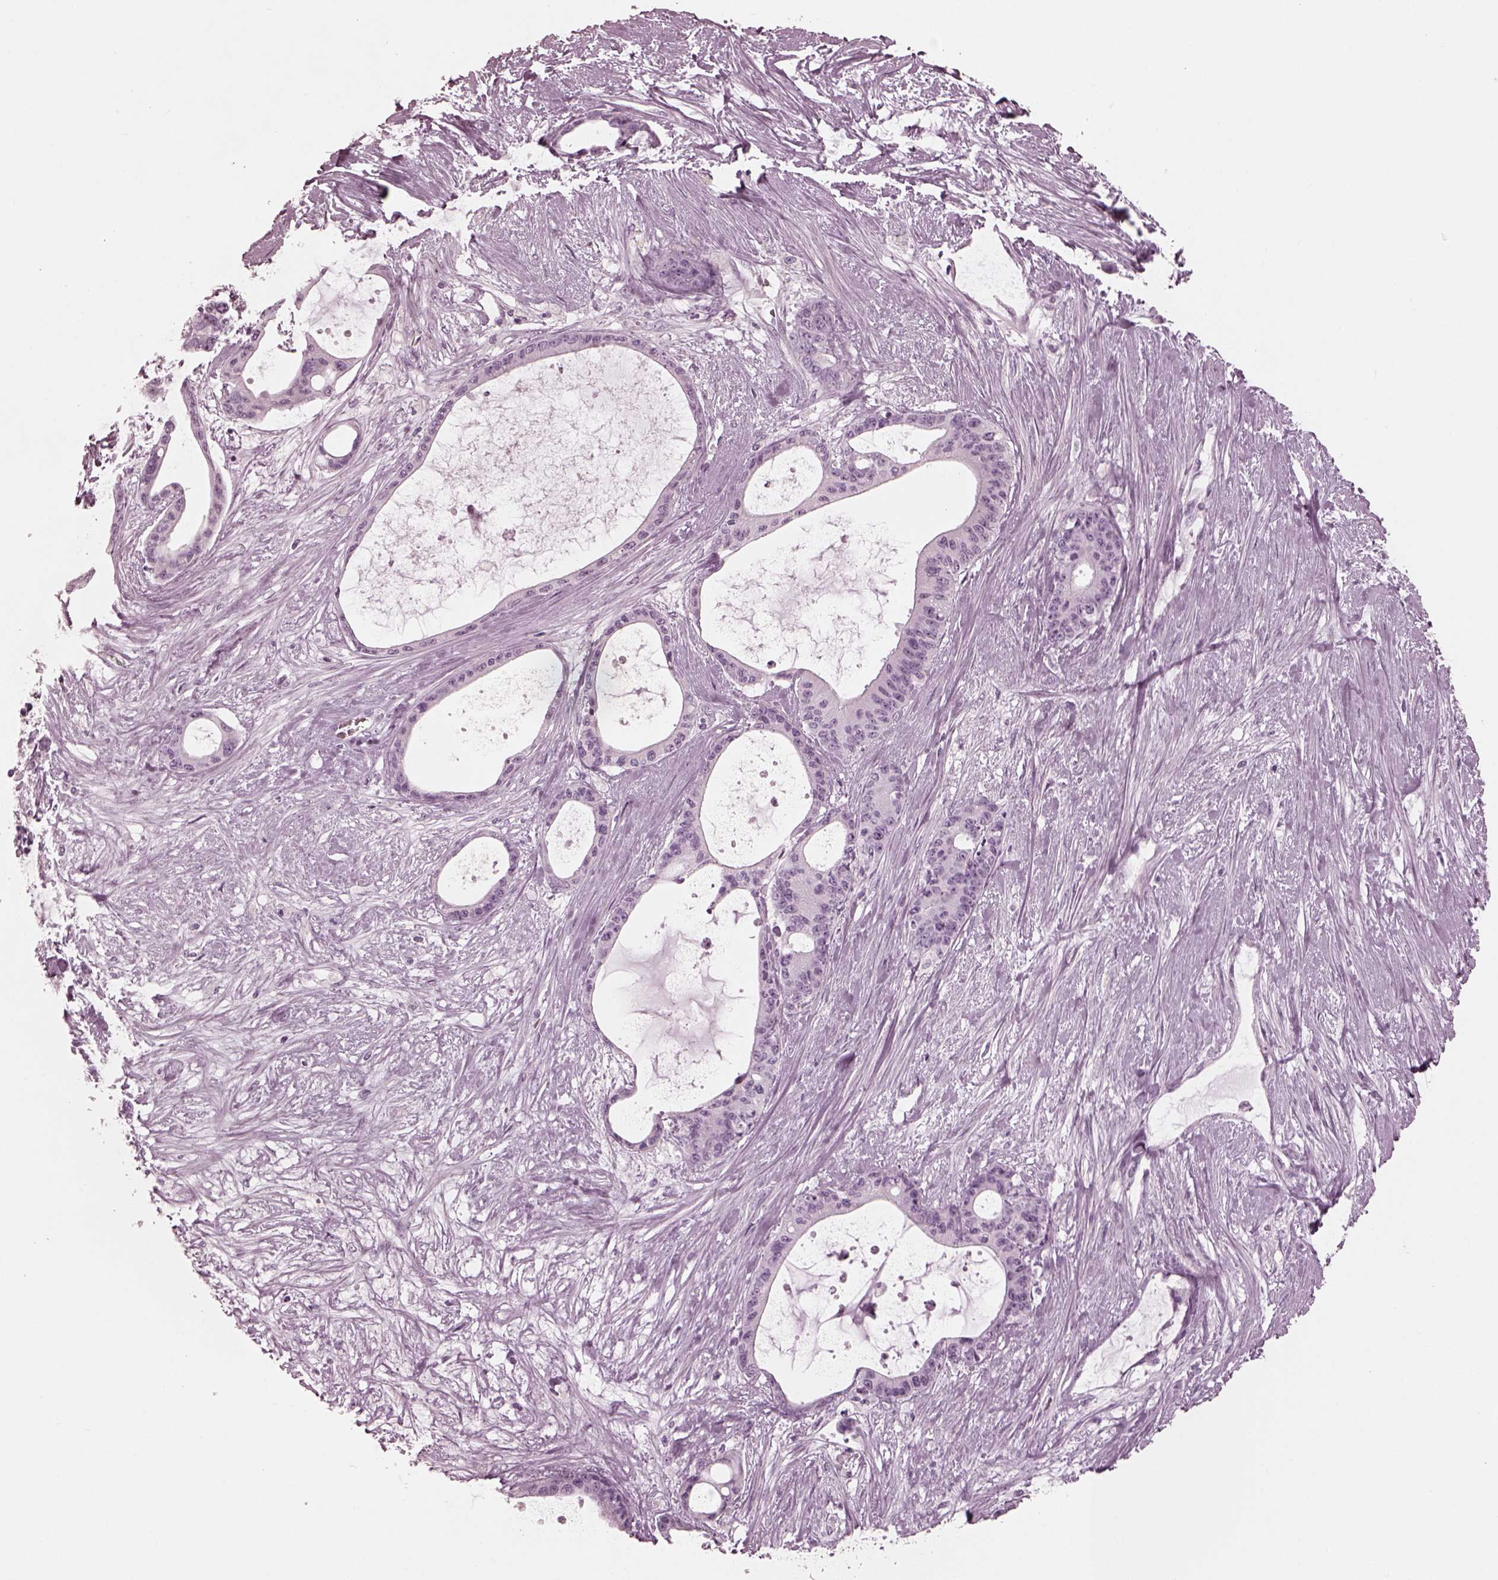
{"staining": {"intensity": "negative", "quantity": "none", "location": "none"}, "tissue": "liver cancer", "cell_type": "Tumor cells", "image_type": "cancer", "snomed": [{"axis": "morphology", "description": "Normal tissue, NOS"}, {"axis": "morphology", "description": "Cholangiocarcinoma"}, {"axis": "topography", "description": "Liver"}, {"axis": "topography", "description": "Peripheral nerve tissue"}], "caption": "Immunohistochemistry (IHC) histopathology image of human liver cholangiocarcinoma stained for a protein (brown), which demonstrates no staining in tumor cells.", "gene": "GRM6", "patient": {"sex": "female", "age": 73}}